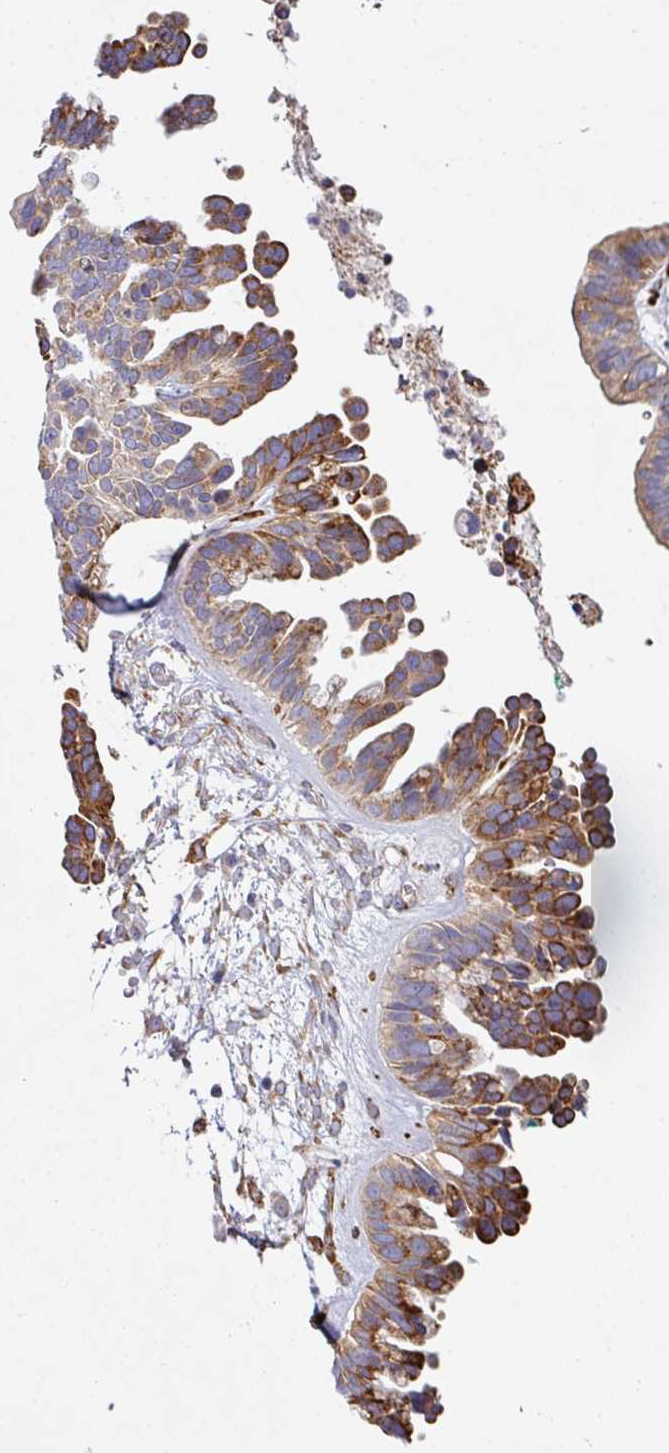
{"staining": {"intensity": "moderate", "quantity": "25%-75%", "location": "cytoplasmic/membranous"}, "tissue": "ovarian cancer", "cell_type": "Tumor cells", "image_type": "cancer", "snomed": [{"axis": "morphology", "description": "Cystadenocarcinoma, serous, NOS"}, {"axis": "topography", "description": "Ovary"}], "caption": "Serous cystadenocarcinoma (ovarian) was stained to show a protein in brown. There is medium levels of moderate cytoplasmic/membranous expression in approximately 25%-75% of tumor cells.", "gene": "ZNF268", "patient": {"sex": "female", "age": 56}}